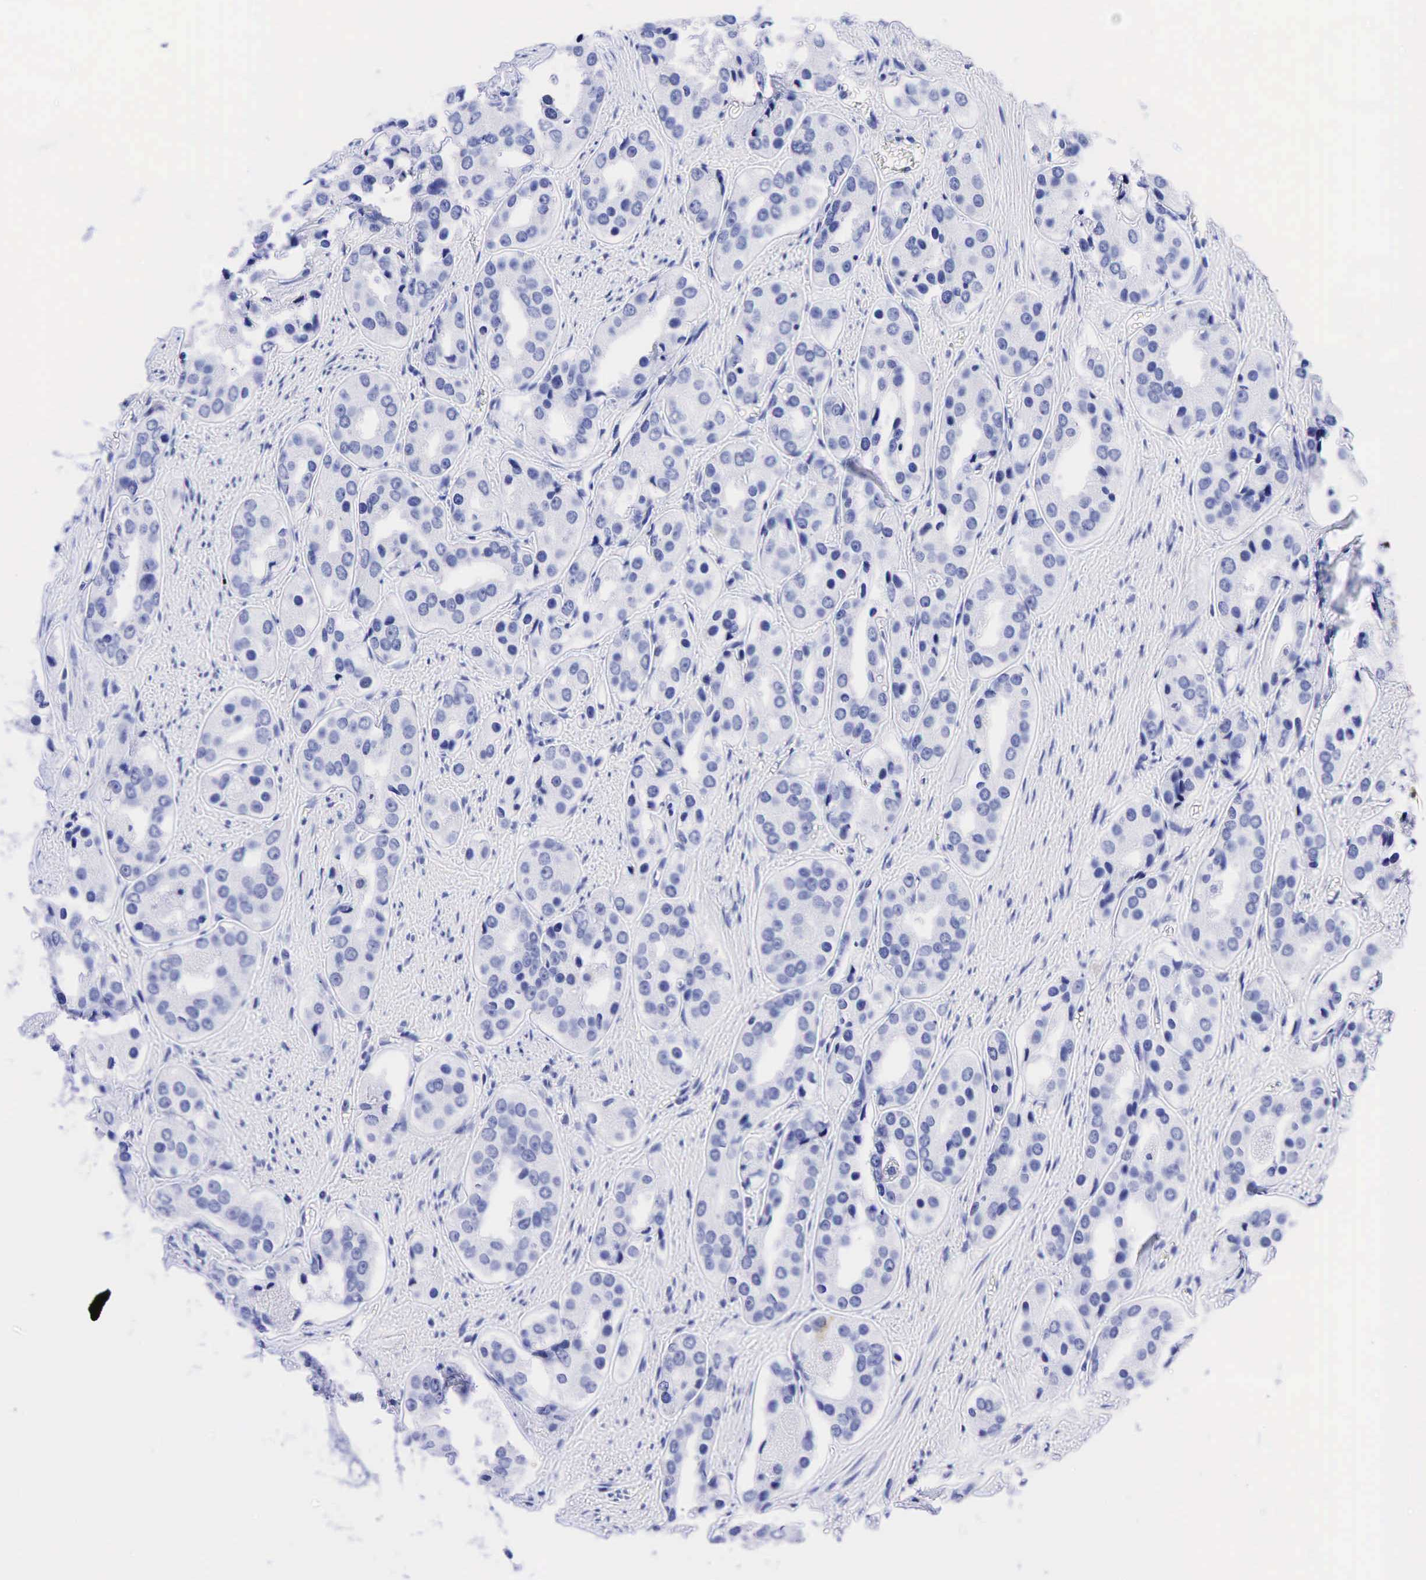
{"staining": {"intensity": "negative", "quantity": "none", "location": "none"}, "tissue": "prostate cancer", "cell_type": "Tumor cells", "image_type": "cancer", "snomed": [{"axis": "morphology", "description": "Adenocarcinoma, Medium grade"}, {"axis": "topography", "description": "Prostate"}], "caption": "Immunohistochemical staining of prostate adenocarcinoma (medium-grade) exhibits no significant expression in tumor cells. (DAB IHC, high magnification).", "gene": "KRT7", "patient": {"sex": "male", "age": 73}}